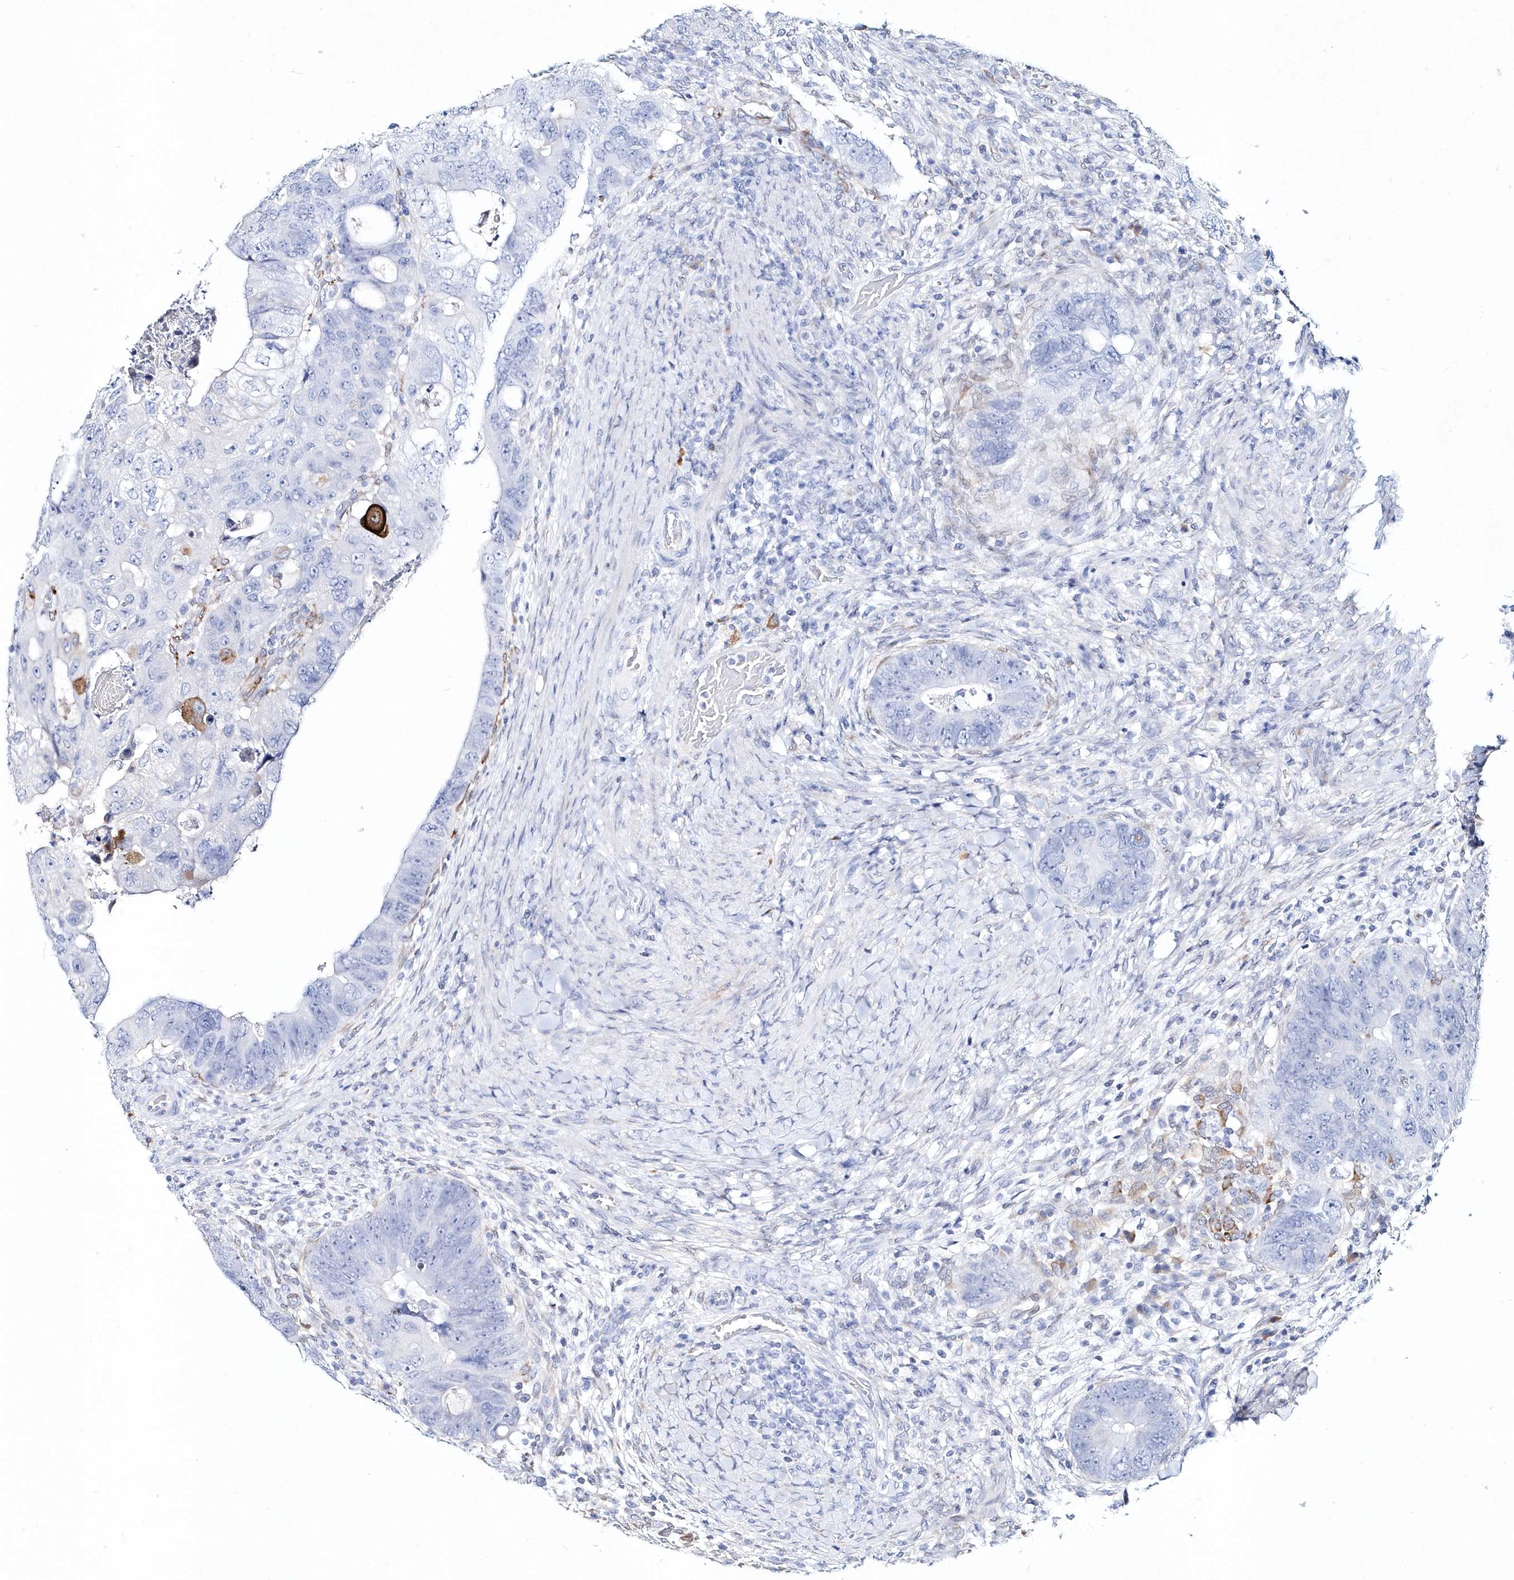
{"staining": {"intensity": "negative", "quantity": "none", "location": "none"}, "tissue": "colorectal cancer", "cell_type": "Tumor cells", "image_type": "cancer", "snomed": [{"axis": "morphology", "description": "Adenocarcinoma, NOS"}, {"axis": "topography", "description": "Rectum"}], "caption": "IHC photomicrograph of neoplastic tissue: human colorectal cancer stained with DAB (3,3'-diaminobenzidine) displays no significant protein staining in tumor cells.", "gene": "SPINK7", "patient": {"sex": "male", "age": 59}}